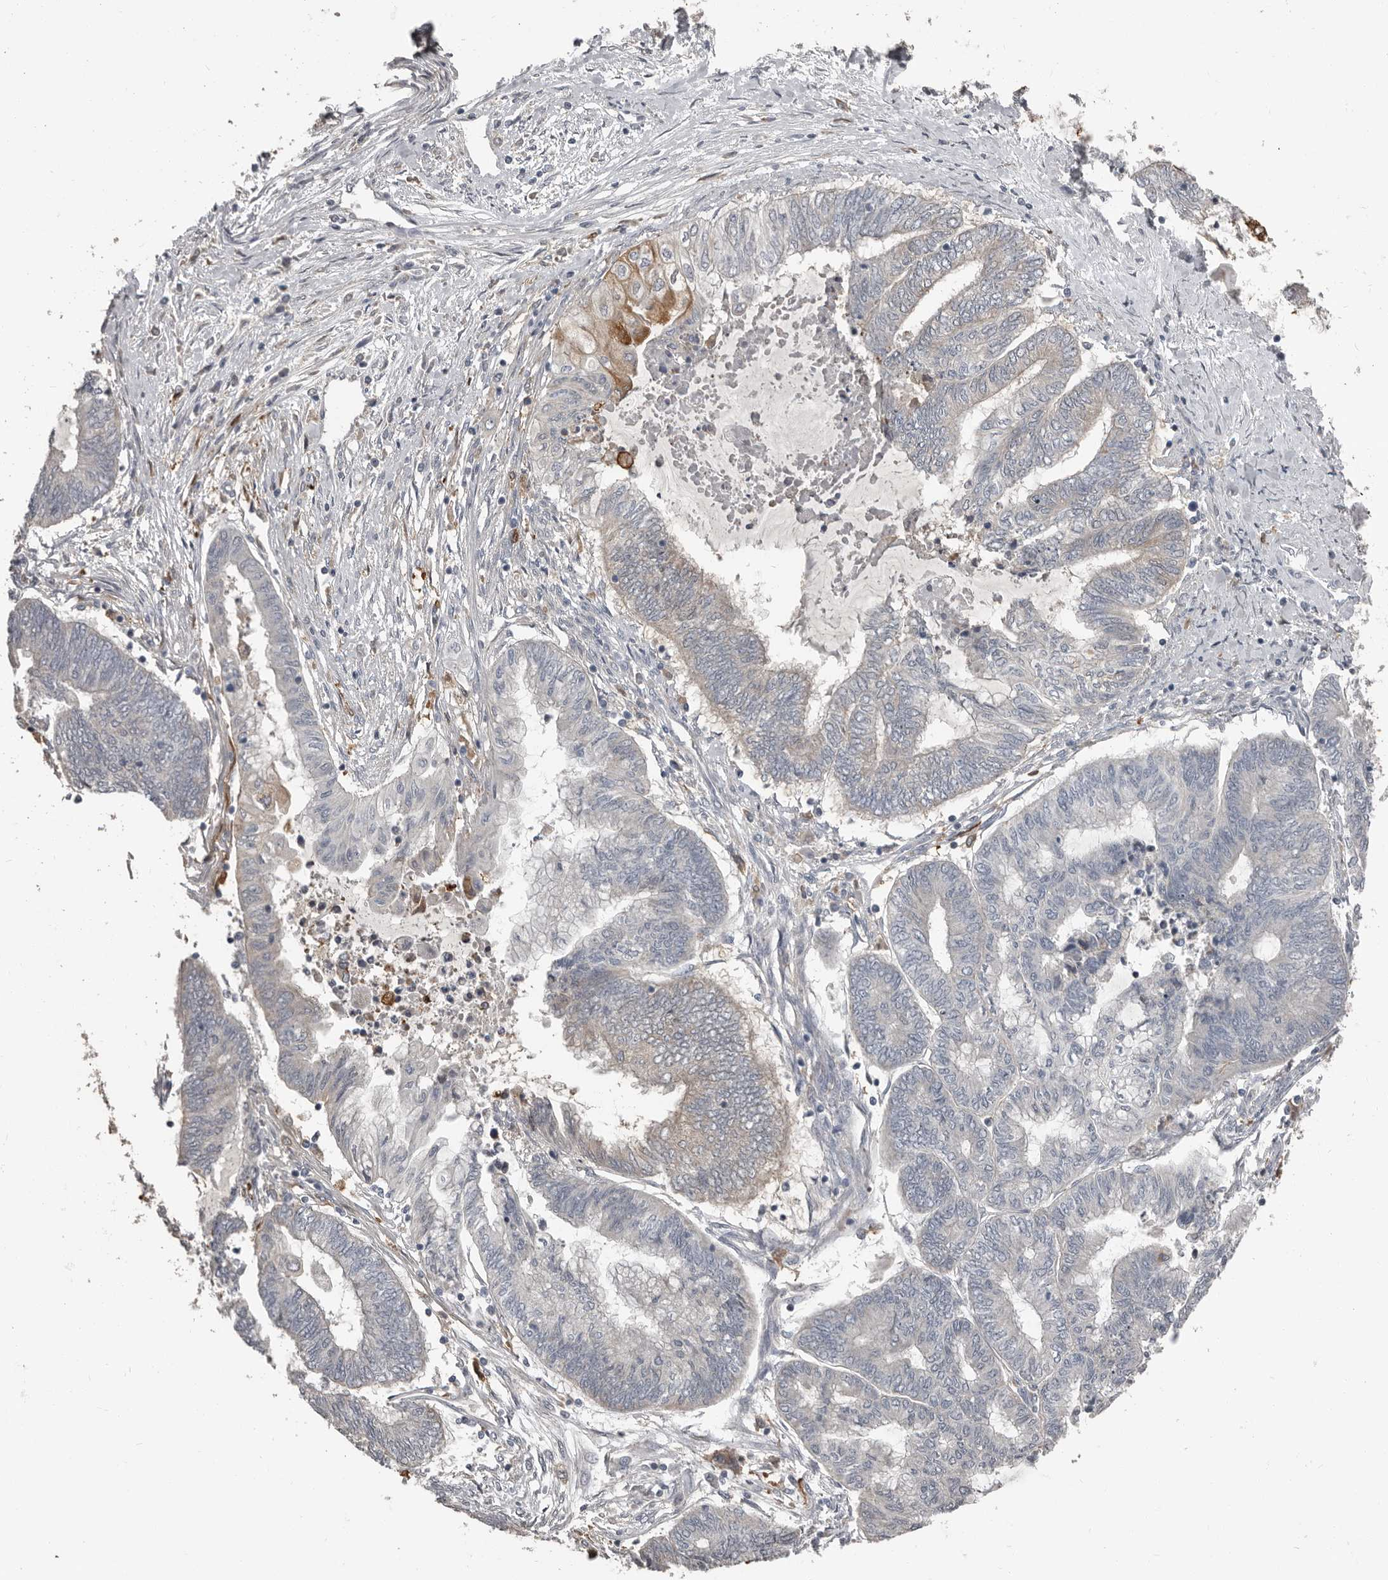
{"staining": {"intensity": "moderate", "quantity": "<25%", "location": "cytoplasmic/membranous"}, "tissue": "endometrial cancer", "cell_type": "Tumor cells", "image_type": "cancer", "snomed": [{"axis": "morphology", "description": "Adenocarcinoma, NOS"}, {"axis": "topography", "description": "Uterus"}, {"axis": "topography", "description": "Endometrium"}], "caption": "The photomicrograph shows immunohistochemical staining of adenocarcinoma (endometrial). There is moderate cytoplasmic/membranous positivity is appreciated in about <25% of tumor cells.", "gene": "KCNJ8", "patient": {"sex": "female", "age": 70}}